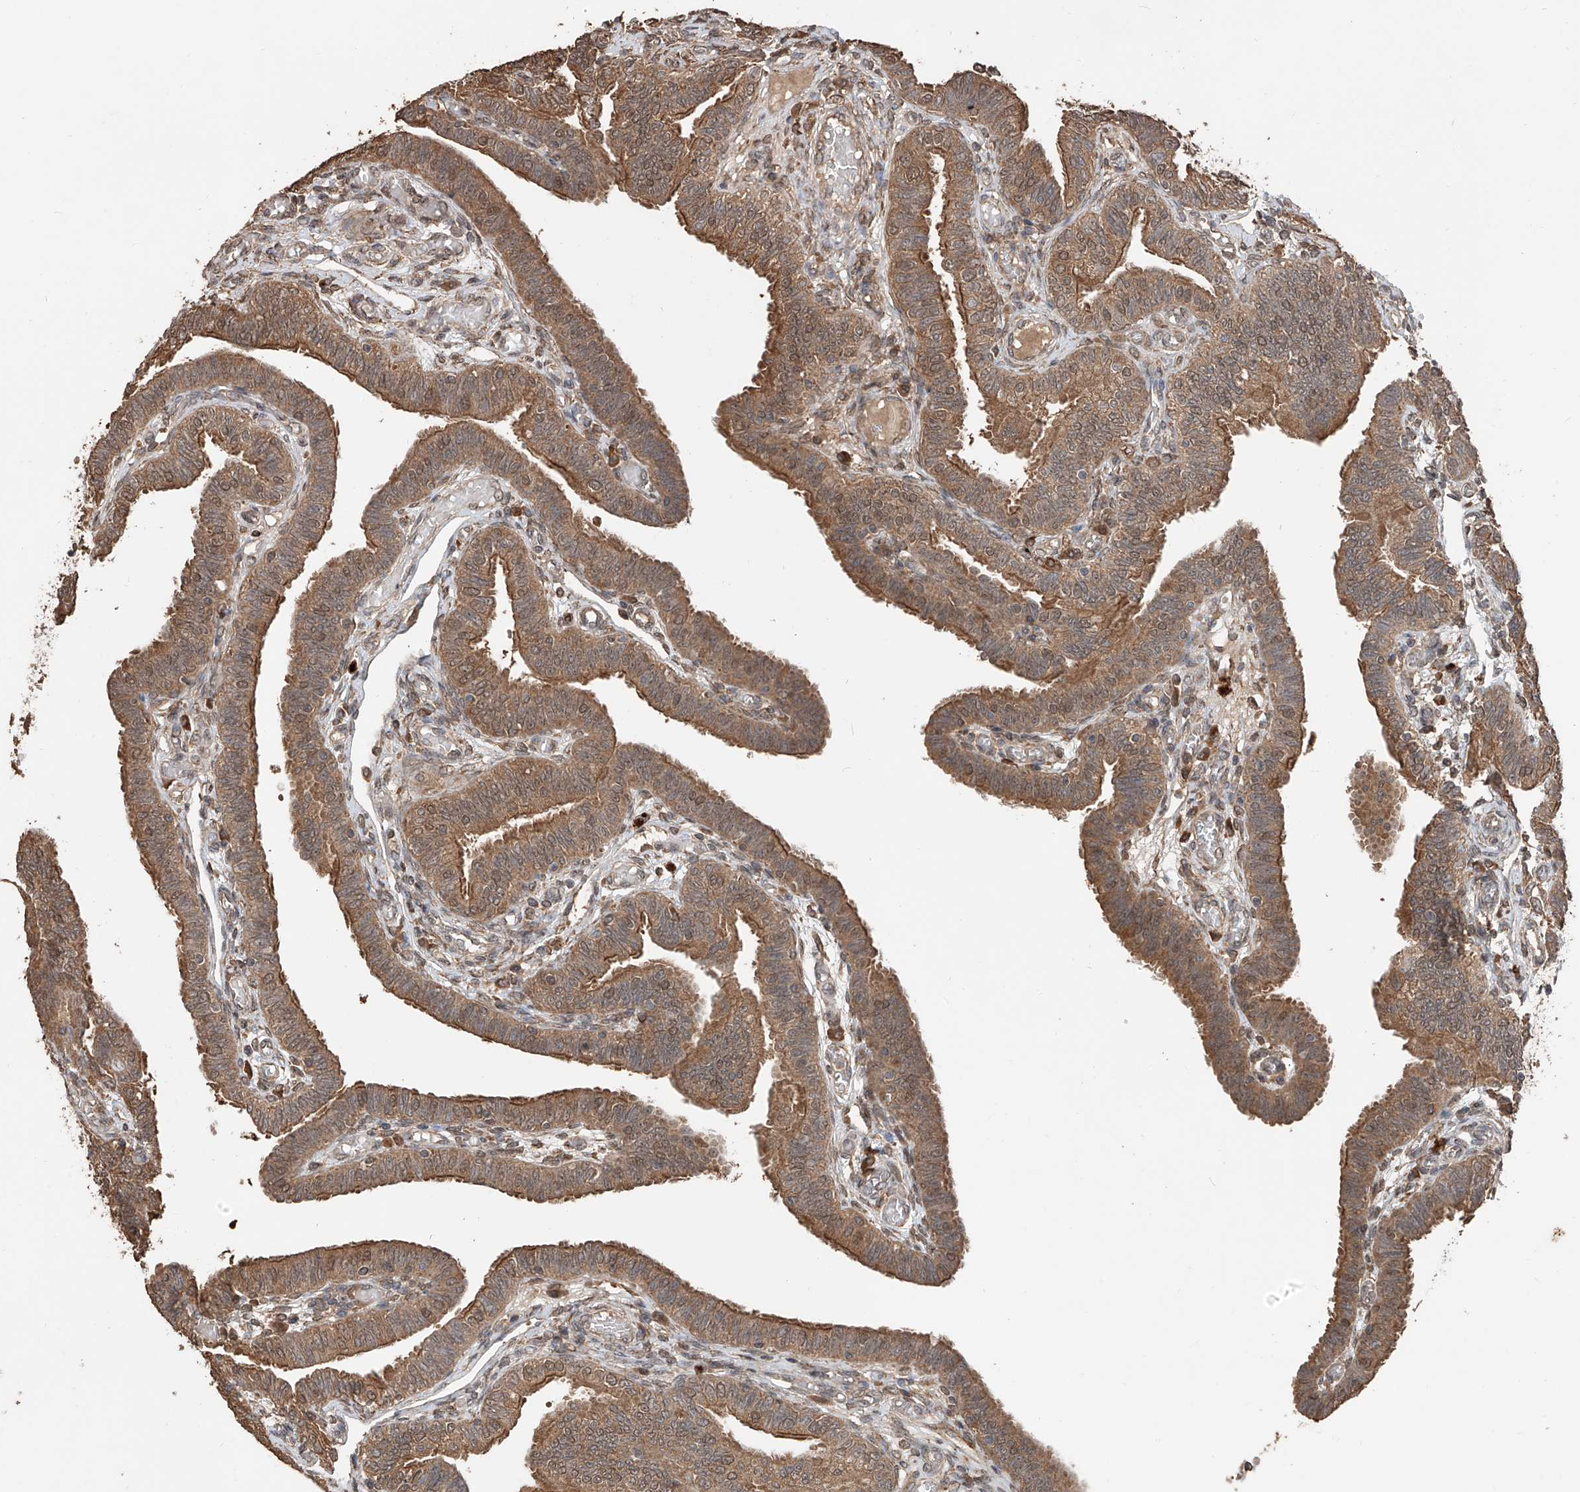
{"staining": {"intensity": "moderate", "quantity": ">75%", "location": "cytoplasmic/membranous"}, "tissue": "fallopian tube", "cell_type": "Glandular cells", "image_type": "normal", "snomed": [{"axis": "morphology", "description": "Normal tissue, NOS"}, {"axis": "topography", "description": "Fallopian tube"}], "caption": "Immunohistochemistry (IHC) histopathology image of benign human fallopian tube stained for a protein (brown), which exhibits medium levels of moderate cytoplasmic/membranous positivity in approximately >75% of glandular cells.", "gene": "FAM135A", "patient": {"sex": "female", "age": 39}}